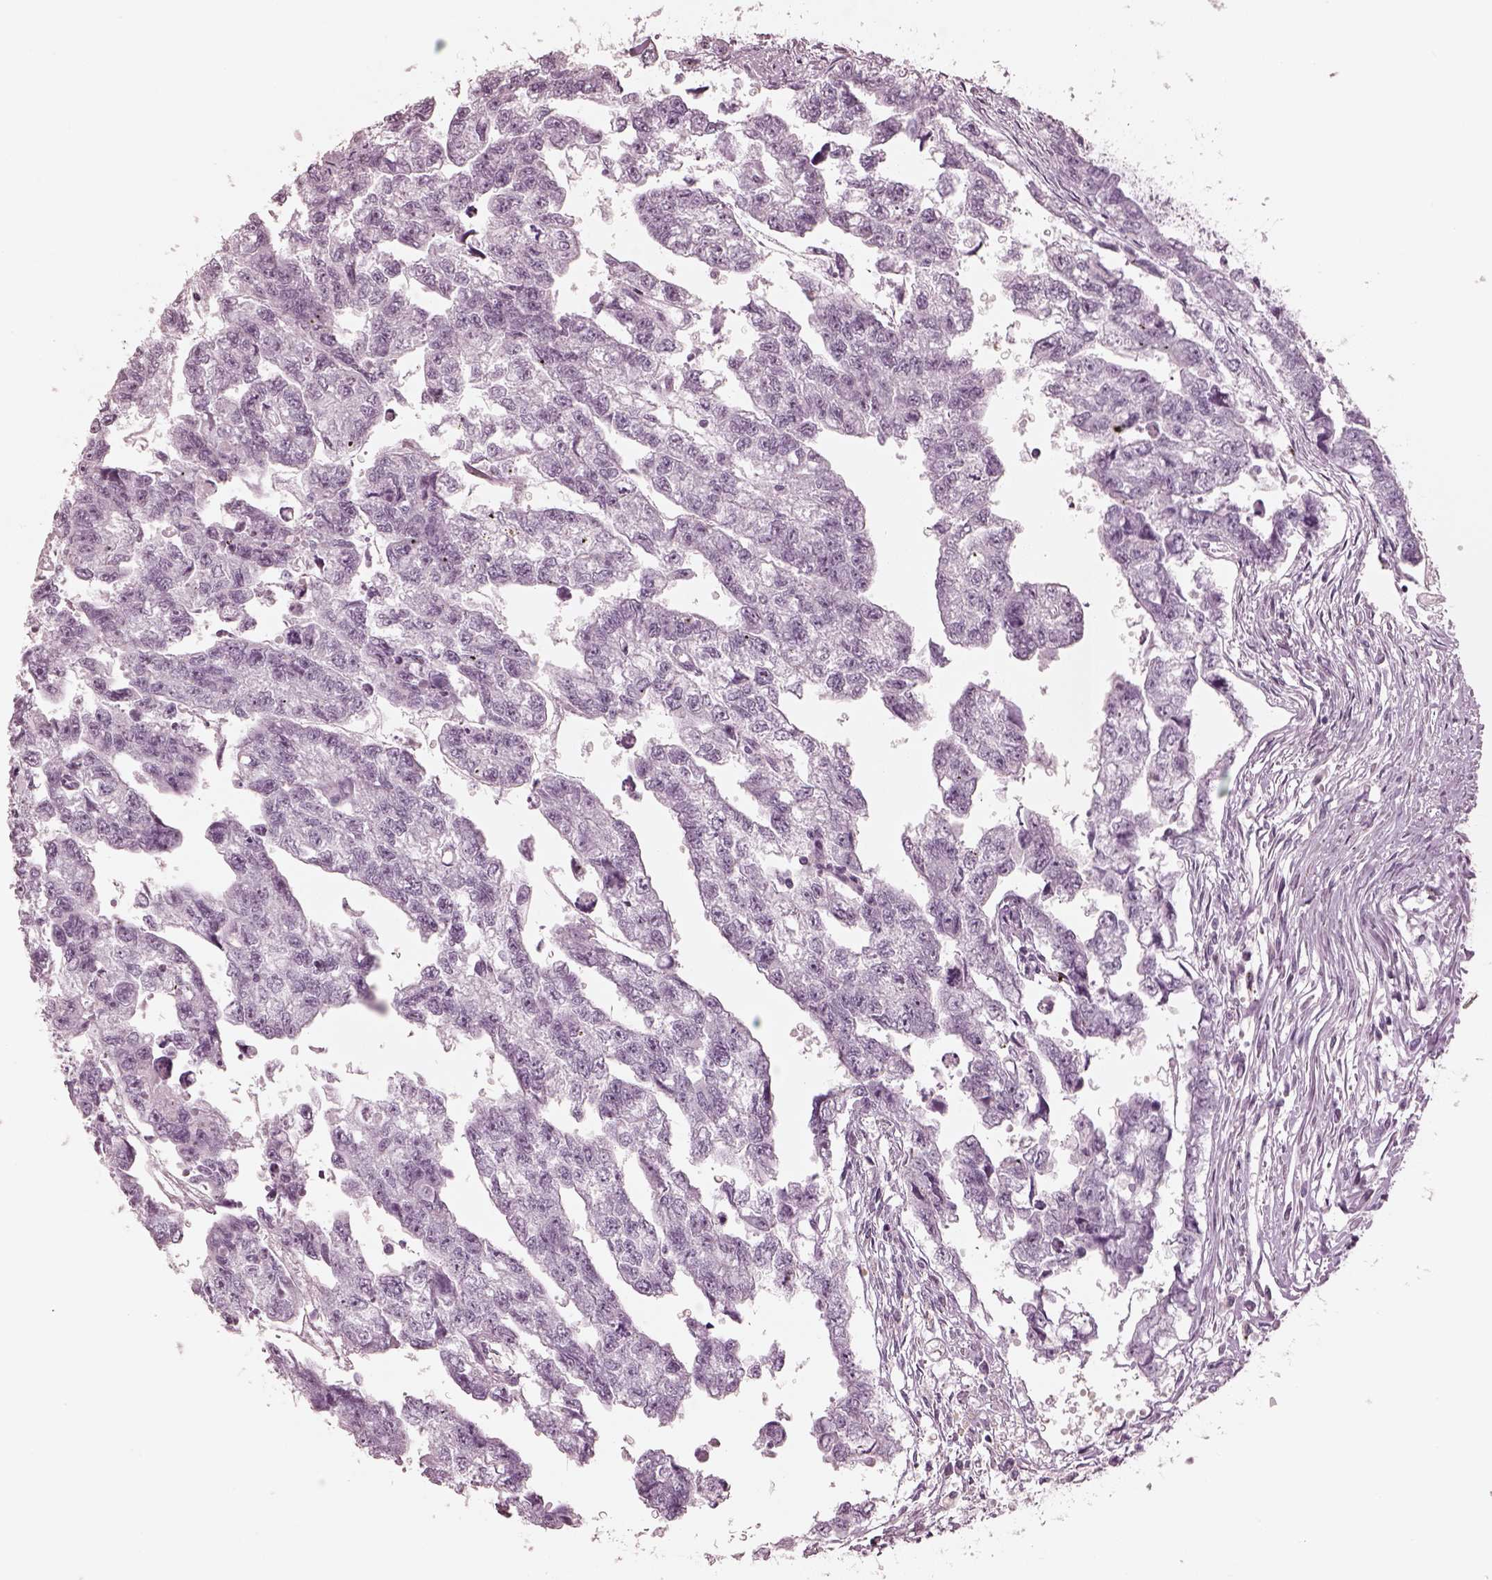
{"staining": {"intensity": "negative", "quantity": "none", "location": "none"}, "tissue": "testis cancer", "cell_type": "Tumor cells", "image_type": "cancer", "snomed": [{"axis": "morphology", "description": "Carcinoma, Embryonal, NOS"}, {"axis": "morphology", "description": "Teratoma, malignant, NOS"}, {"axis": "topography", "description": "Testis"}], "caption": "This image is of testis cancer (malignant teratoma) stained with immunohistochemistry (IHC) to label a protein in brown with the nuclei are counter-stained blue. There is no positivity in tumor cells.", "gene": "OPN4", "patient": {"sex": "male", "age": 44}}